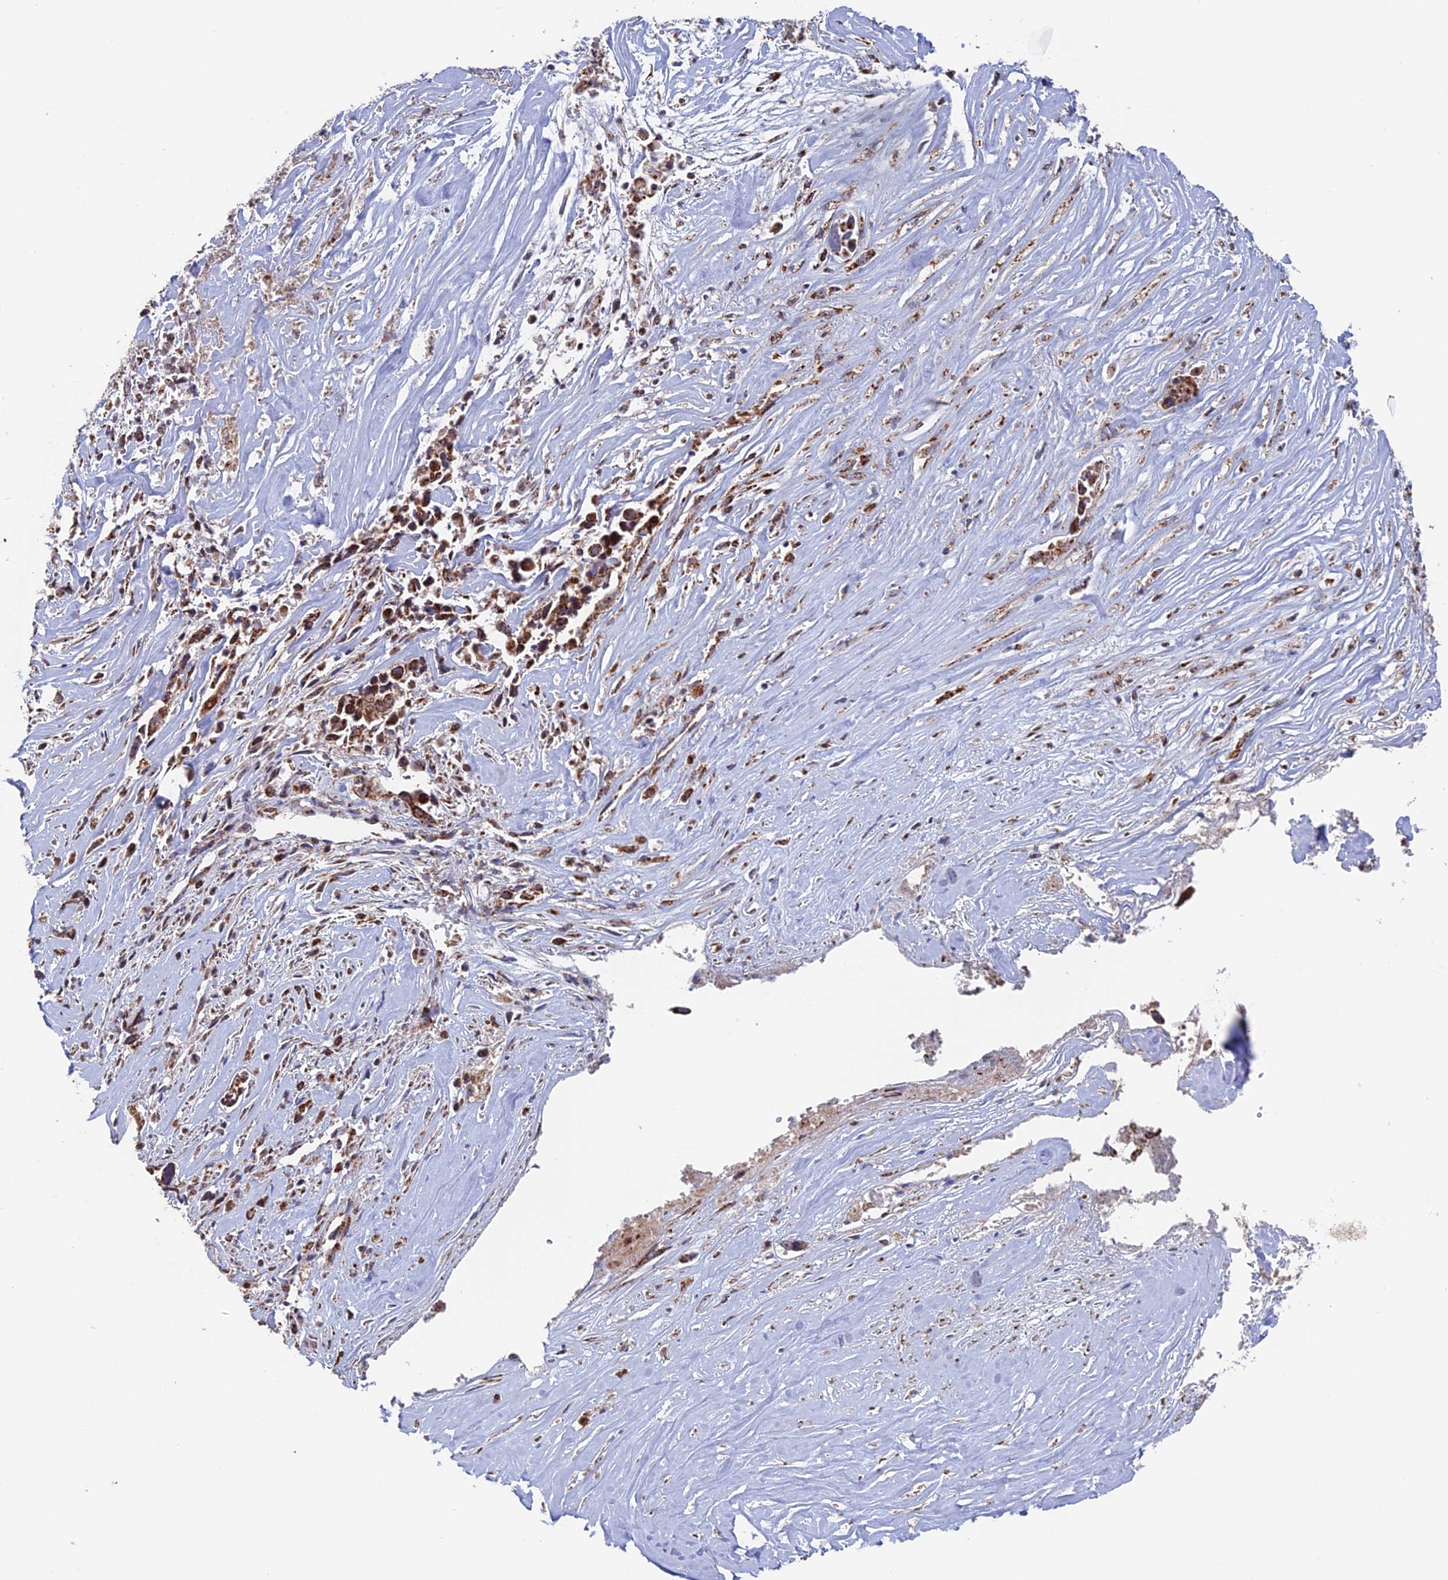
{"staining": {"intensity": "strong", "quantity": "25%-75%", "location": "cytoplasmic/membranous"}, "tissue": "liver cancer", "cell_type": "Tumor cells", "image_type": "cancer", "snomed": [{"axis": "morphology", "description": "Cholangiocarcinoma"}, {"axis": "topography", "description": "Liver"}], "caption": "Liver cancer (cholangiocarcinoma) stained with immunohistochemistry shows strong cytoplasmic/membranous positivity in about 25%-75% of tumor cells.", "gene": "DTYMK", "patient": {"sex": "female", "age": 79}}